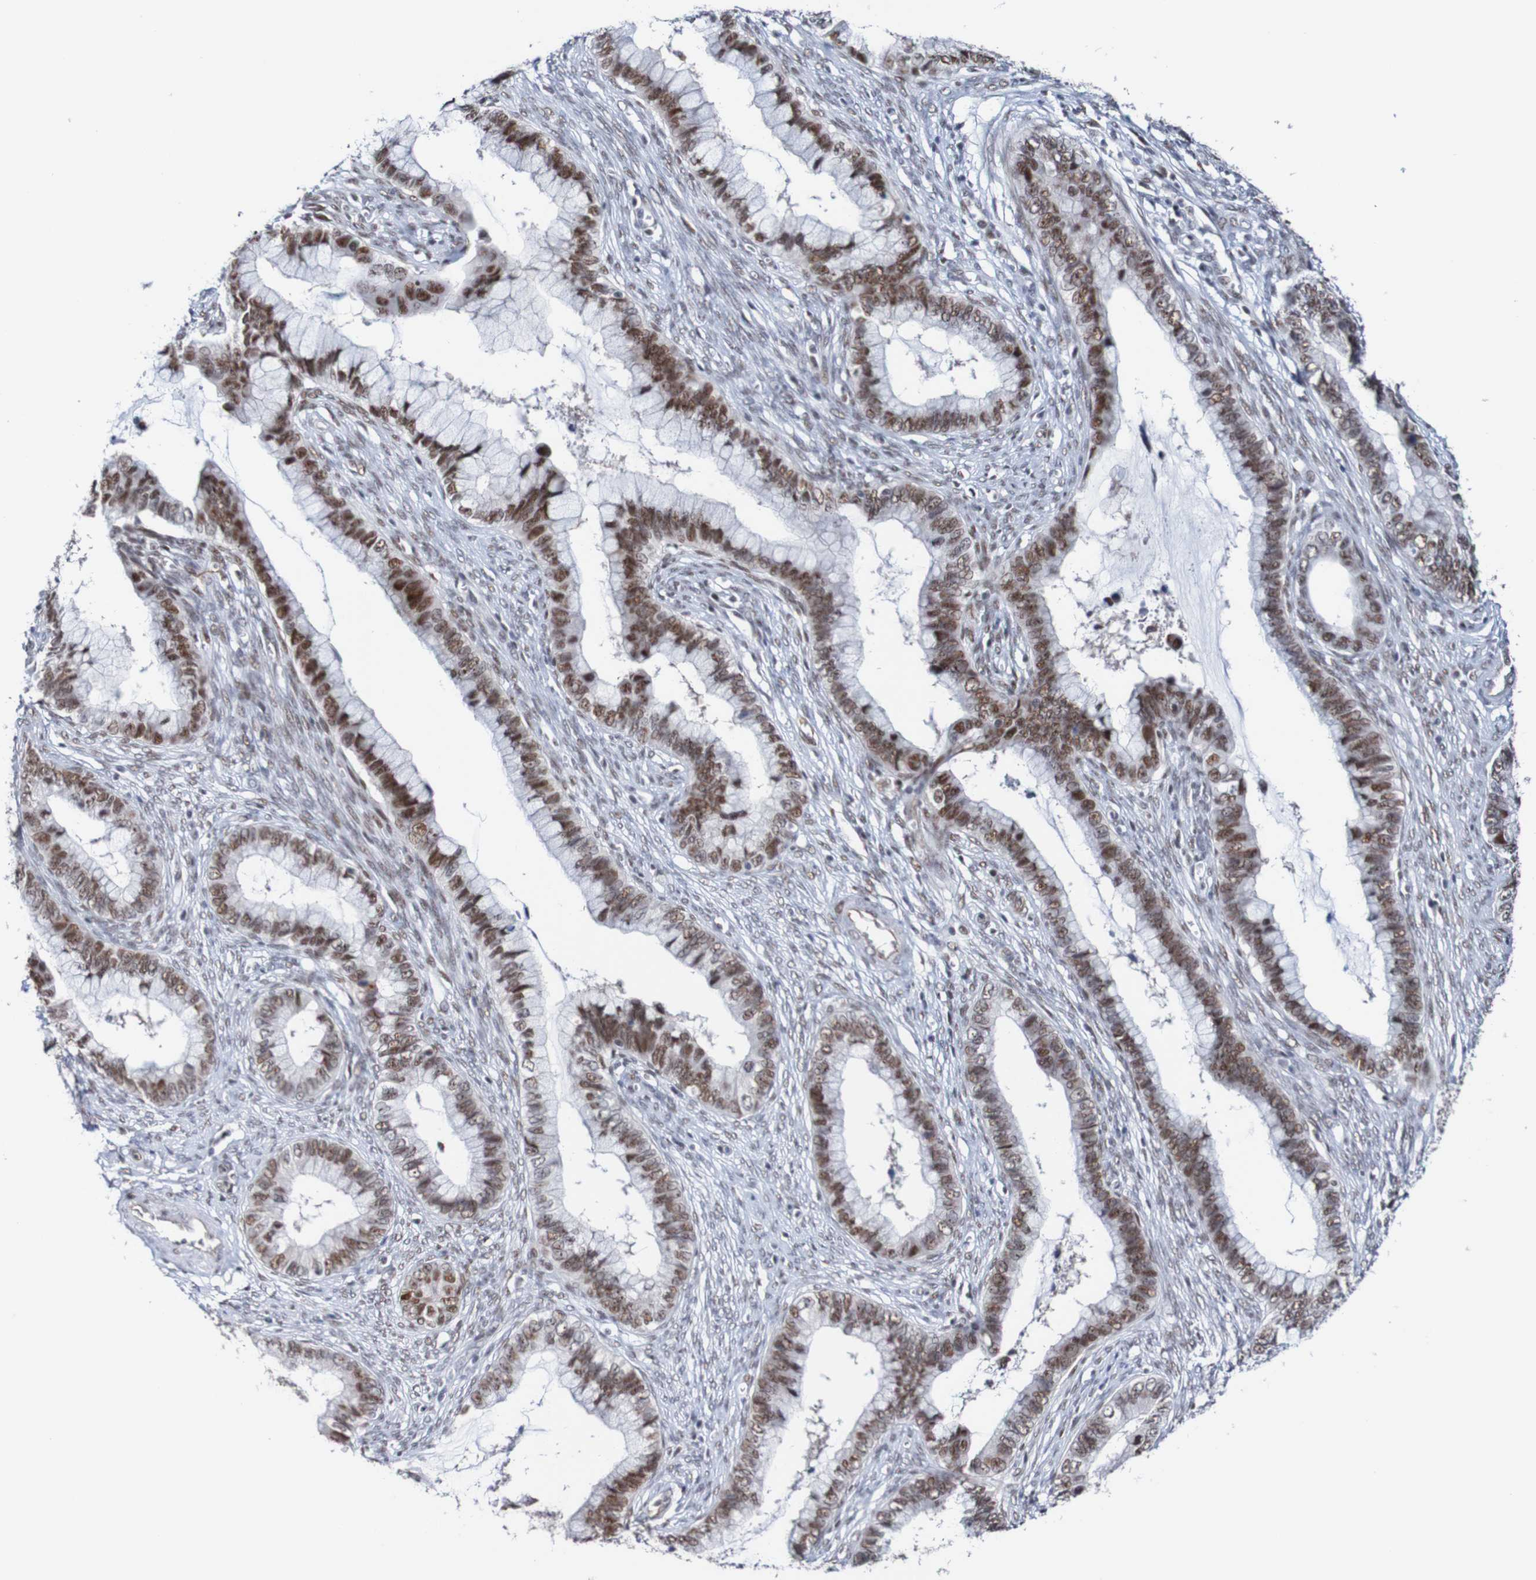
{"staining": {"intensity": "moderate", "quantity": ">75%", "location": "nuclear"}, "tissue": "cervical cancer", "cell_type": "Tumor cells", "image_type": "cancer", "snomed": [{"axis": "morphology", "description": "Adenocarcinoma, NOS"}, {"axis": "topography", "description": "Cervix"}], "caption": "Immunohistochemistry (DAB (3,3'-diaminobenzidine)) staining of cervical cancer (adenocarcinoma) exhibits moderate nuclear protein positivity in about >75% of tumor cells.", "gene": "CDC5L", "patient": {"sex": "female", "age": 44}}